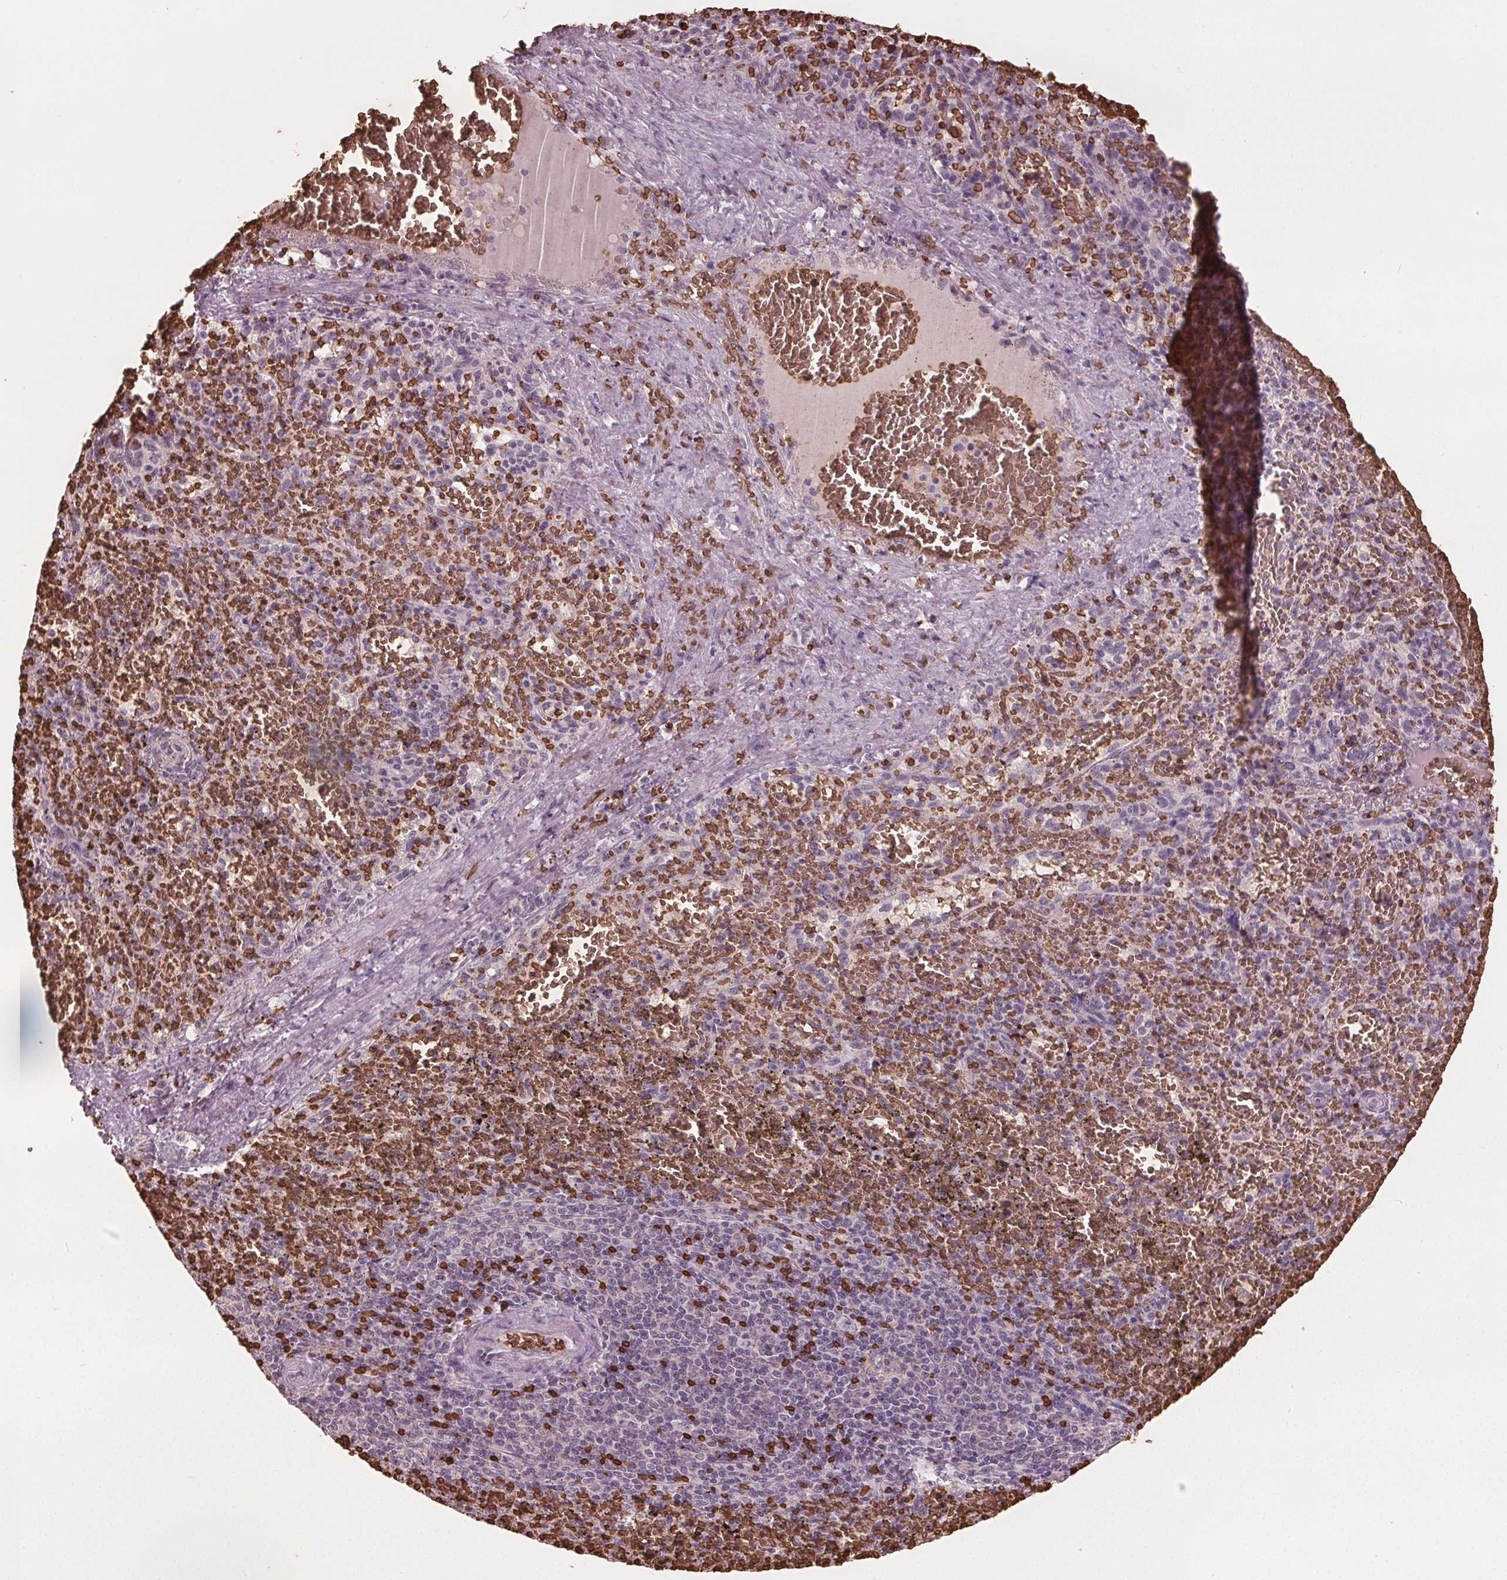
{"staining": {"intensity": "negative", "quantity": "none", "location": "none"}, "tissue": "spleen", "cell_type": "Cells in red pulp", "image_type": "normal", "snomed": [{"axis": "morphology", "description": "Normal tissue, NOS"}, {"axis": "topography", "description": "Spleen"}], "caption": "Immunohistochemistry (IHC) image of normal spleen stained for a protein (brown), which displays no positivity in cells in red pulp.", "gene": "SLC4A1", "patient": {"sex": "female", "age": 50}}